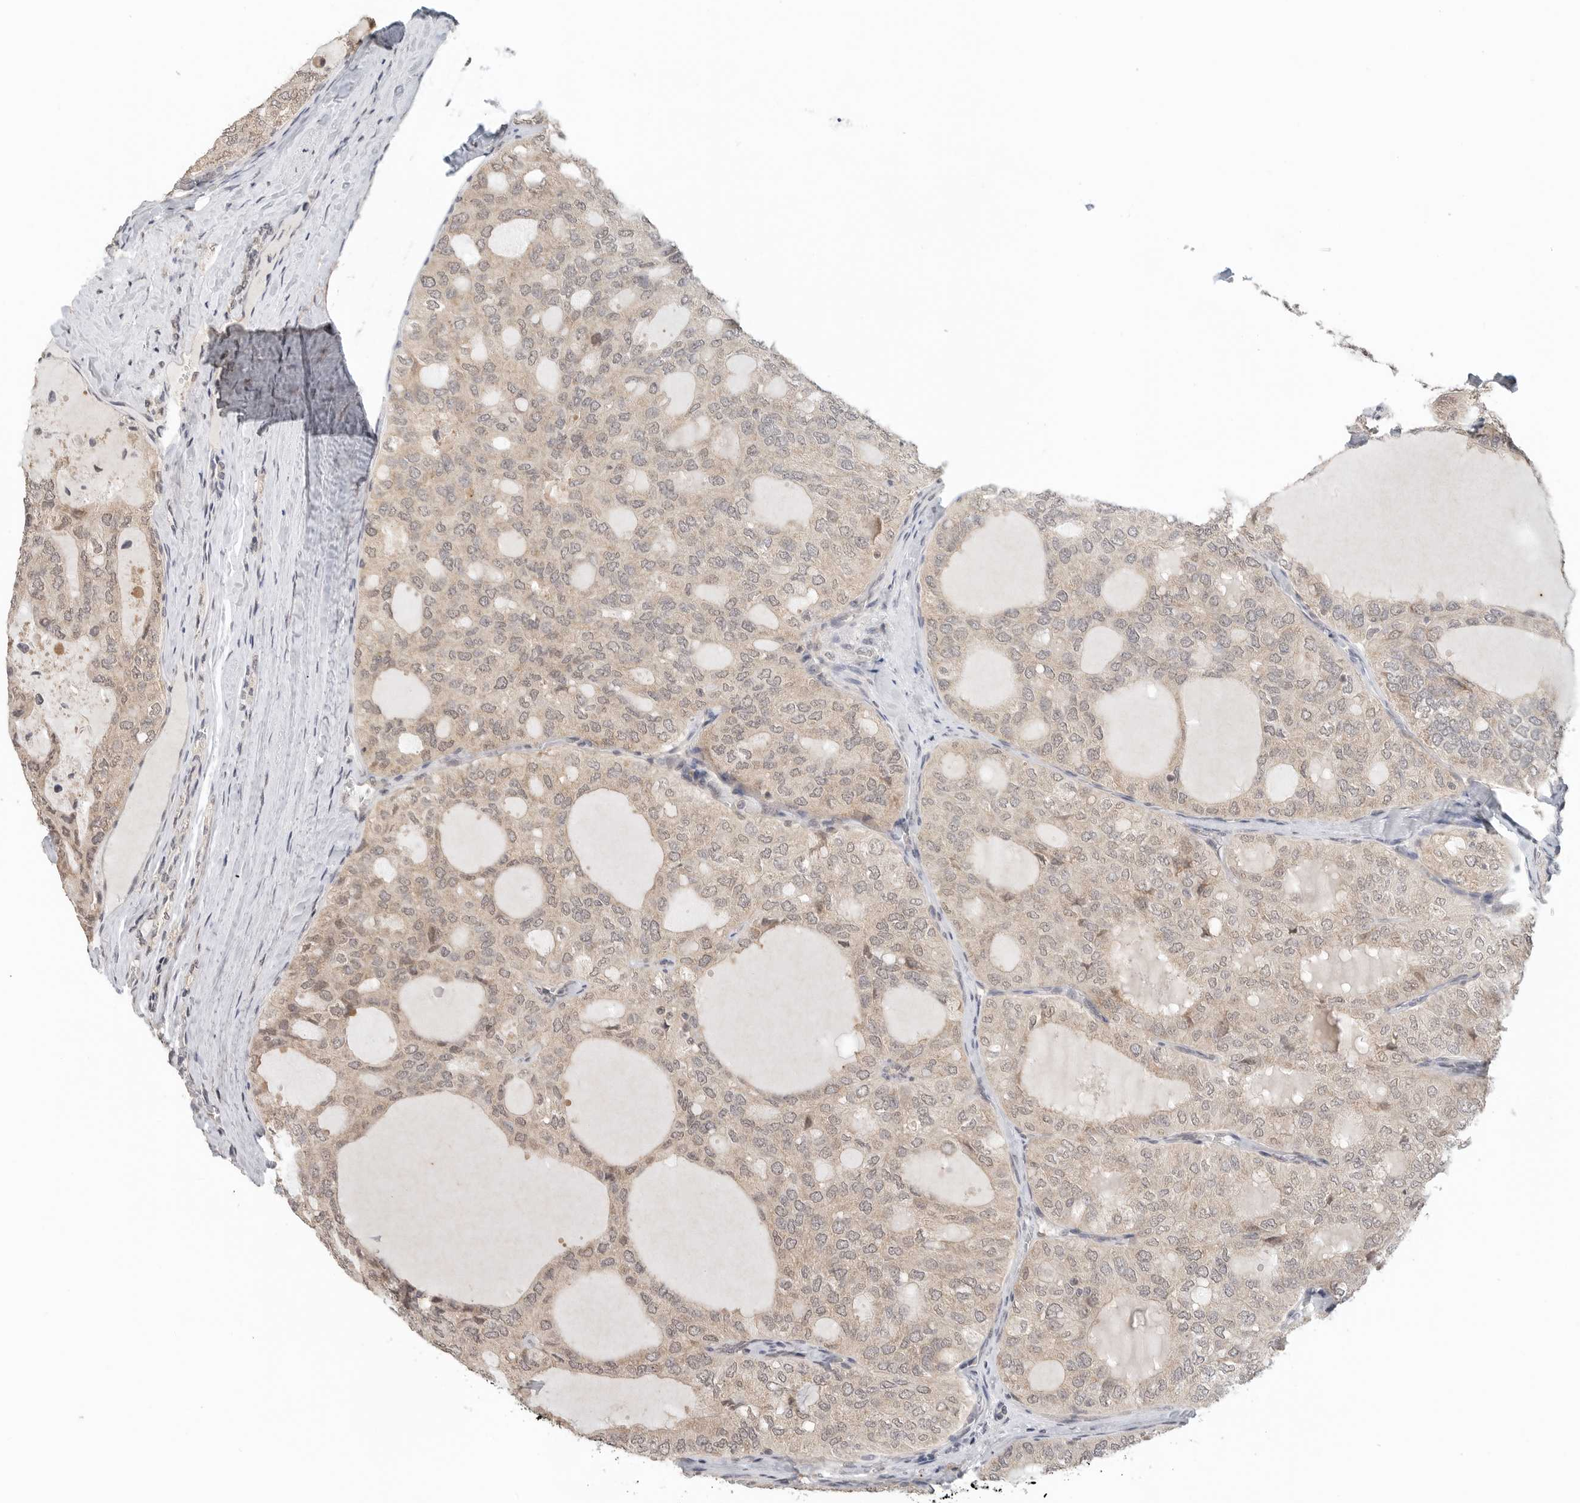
{"staining": {"intensity": "weak", "quantity": "25%-75%", "location": "cytoplasmic/membranous"}, "tissue": "thyroid cancer", "cell_type": "Tumor cells", "image_type": "cancer", "snomed": [{"axis": "morphology", "description": "Follicular adenoma carcinoma, NOS"}, {"axis": "topography", "description": "Thyroid gland"}], "caption": "There is low levels of weak cytoplasmic/membranous positivity in tumor cells of thyroid follicular adenoma carcinoma, as demonstrated by immunohistochemical staining (brown color).", "gene": "METAP1", "patient": {"sex": "male", "age": 75}}